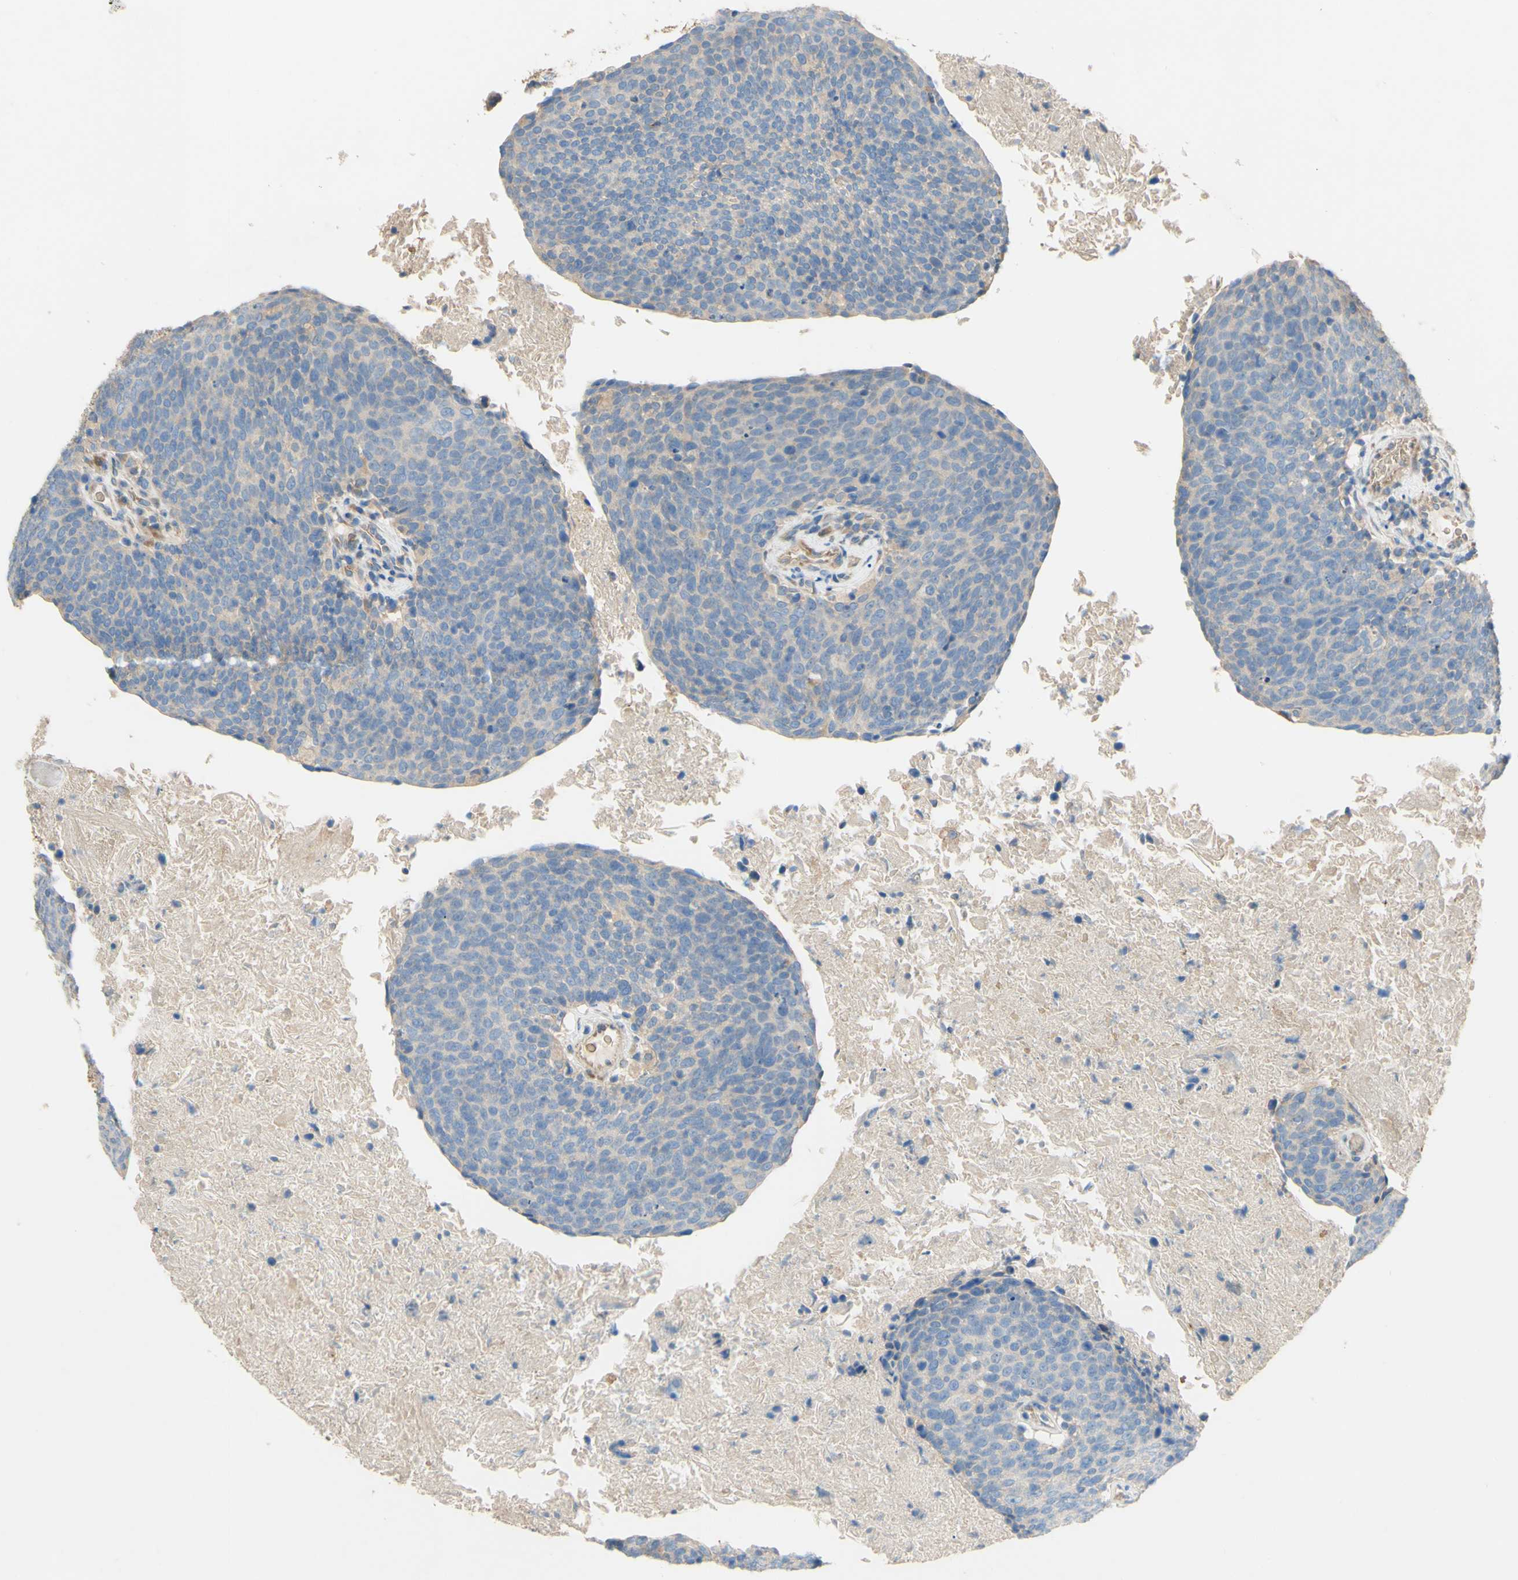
{"staining": {"intensity": "negative", "quantity": "none", "location": "none"}, "tissue": "head and neck cancer", "cell_type": "Tumor cells", "image_type": "cancer", "snomed": [{"axis": "morphology", "description": "Squamous cell carcinoma, NOS"}, {"axis": "morphology", "description": "Squamous cell carcinoma, metastatic, NOS"}, {"axis": "topography", "description": "Lymph node"}, {"axis": "topography", "description": "Head-Neck"}], "caption": "Tumor cells are negative for brown protein staining in head and neck cancer. (DAB IHC with hematoxylin counter stain).", "gene": "DKK3", "patient": {"sex": "male", "age": 62}}